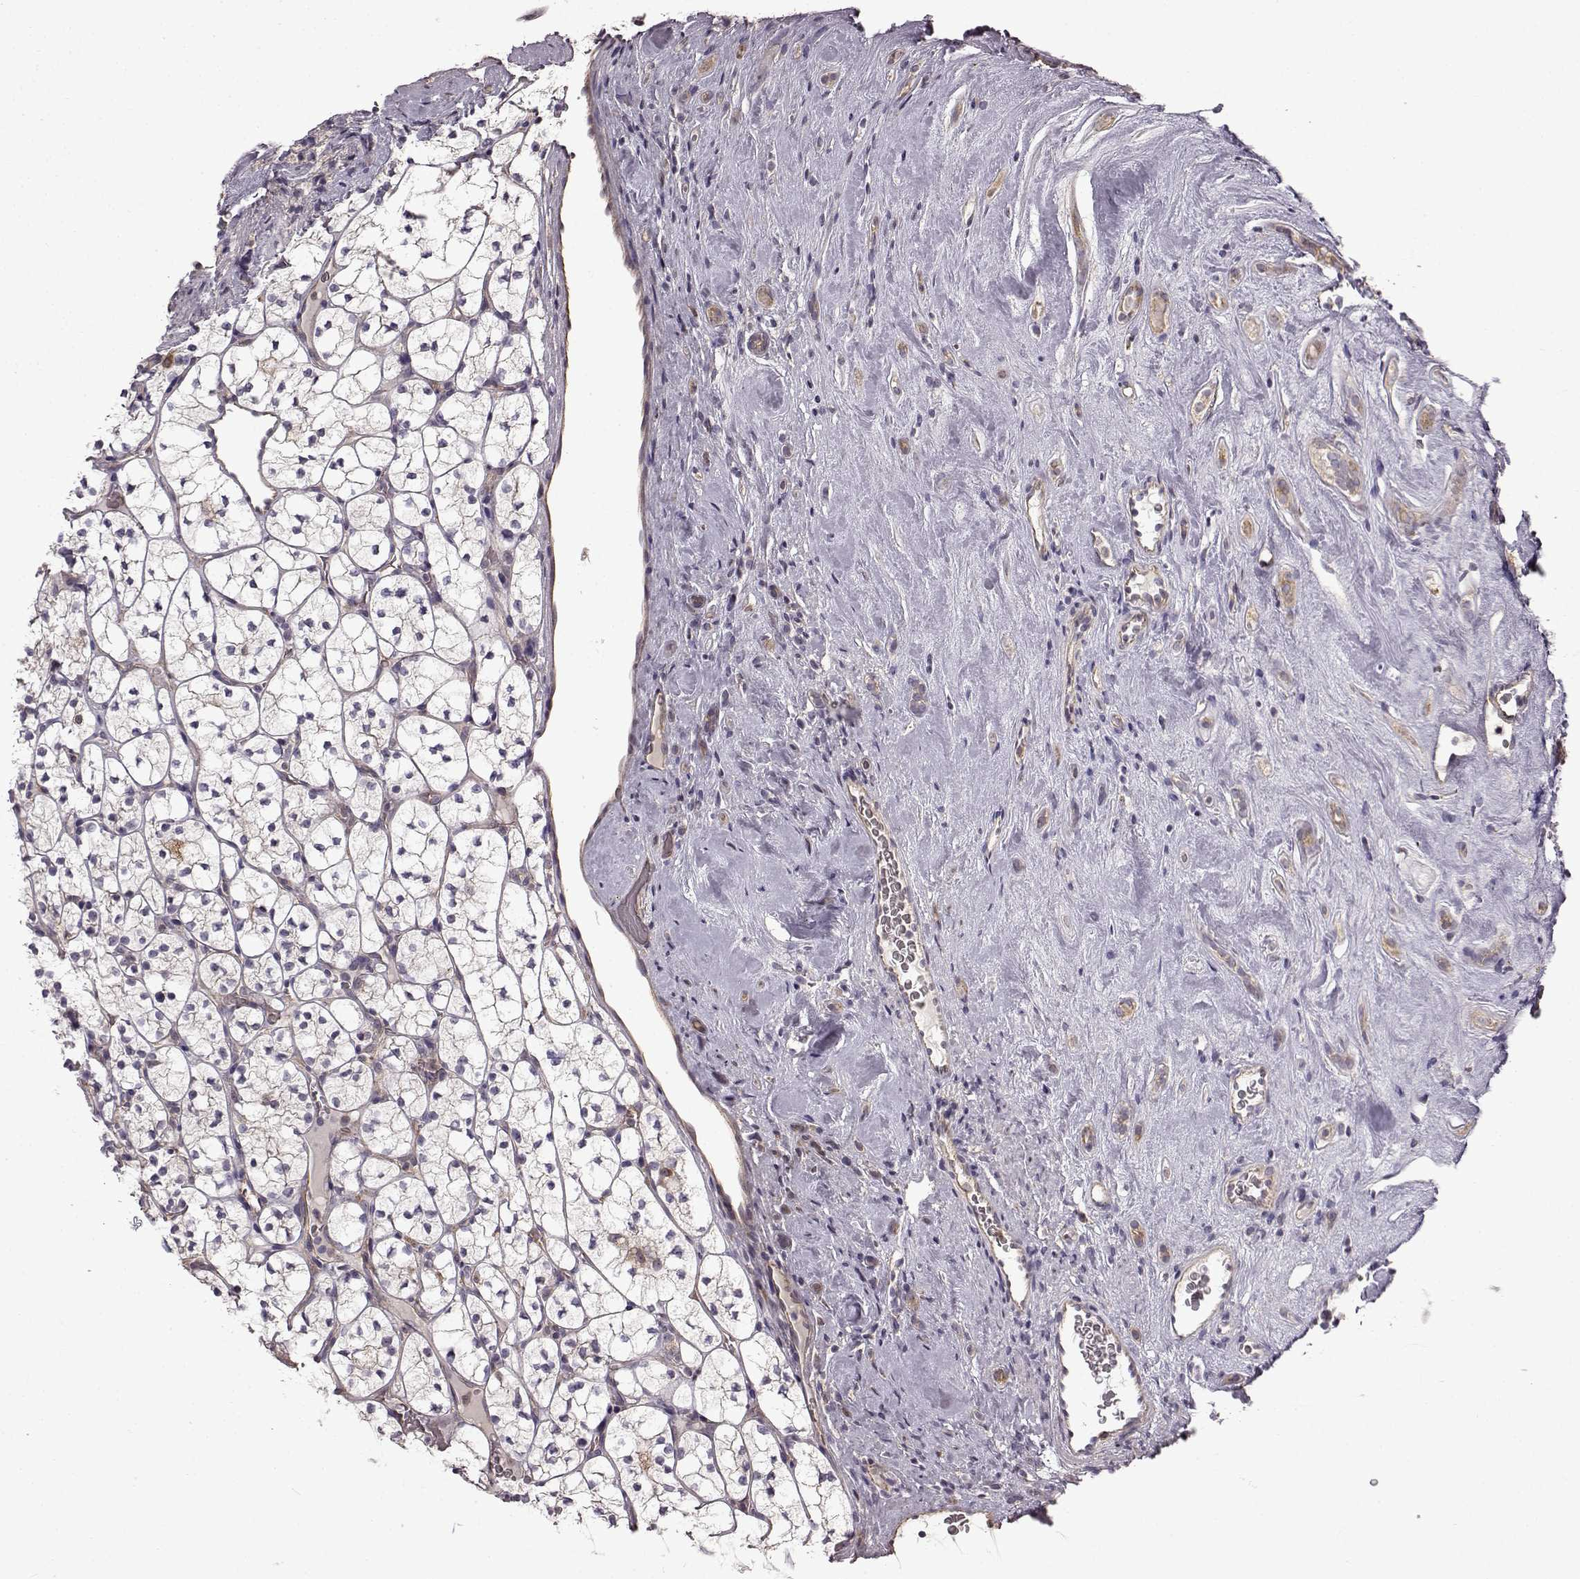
{"staining": {"intensity": "negative", "quantity": "none", "location": "none"}, "tissue": "renal cancer", "cell_type": "Tumor cells", "image_type": "cancer", "snomed": [{"axis": "morphology", "description": "Adenocarcinoma, NOS"}, {"axis": "topography", "description": "Kidney"}], "caption": "This micrograph is of adenocarcinoma (renal) stained with IHC to label a protein in brown with the nuclei are counter-stained blue. There is no expression in tumor cells.", "gene": "B3GNT6", "patient": {"sex": "female", "age": 89}}